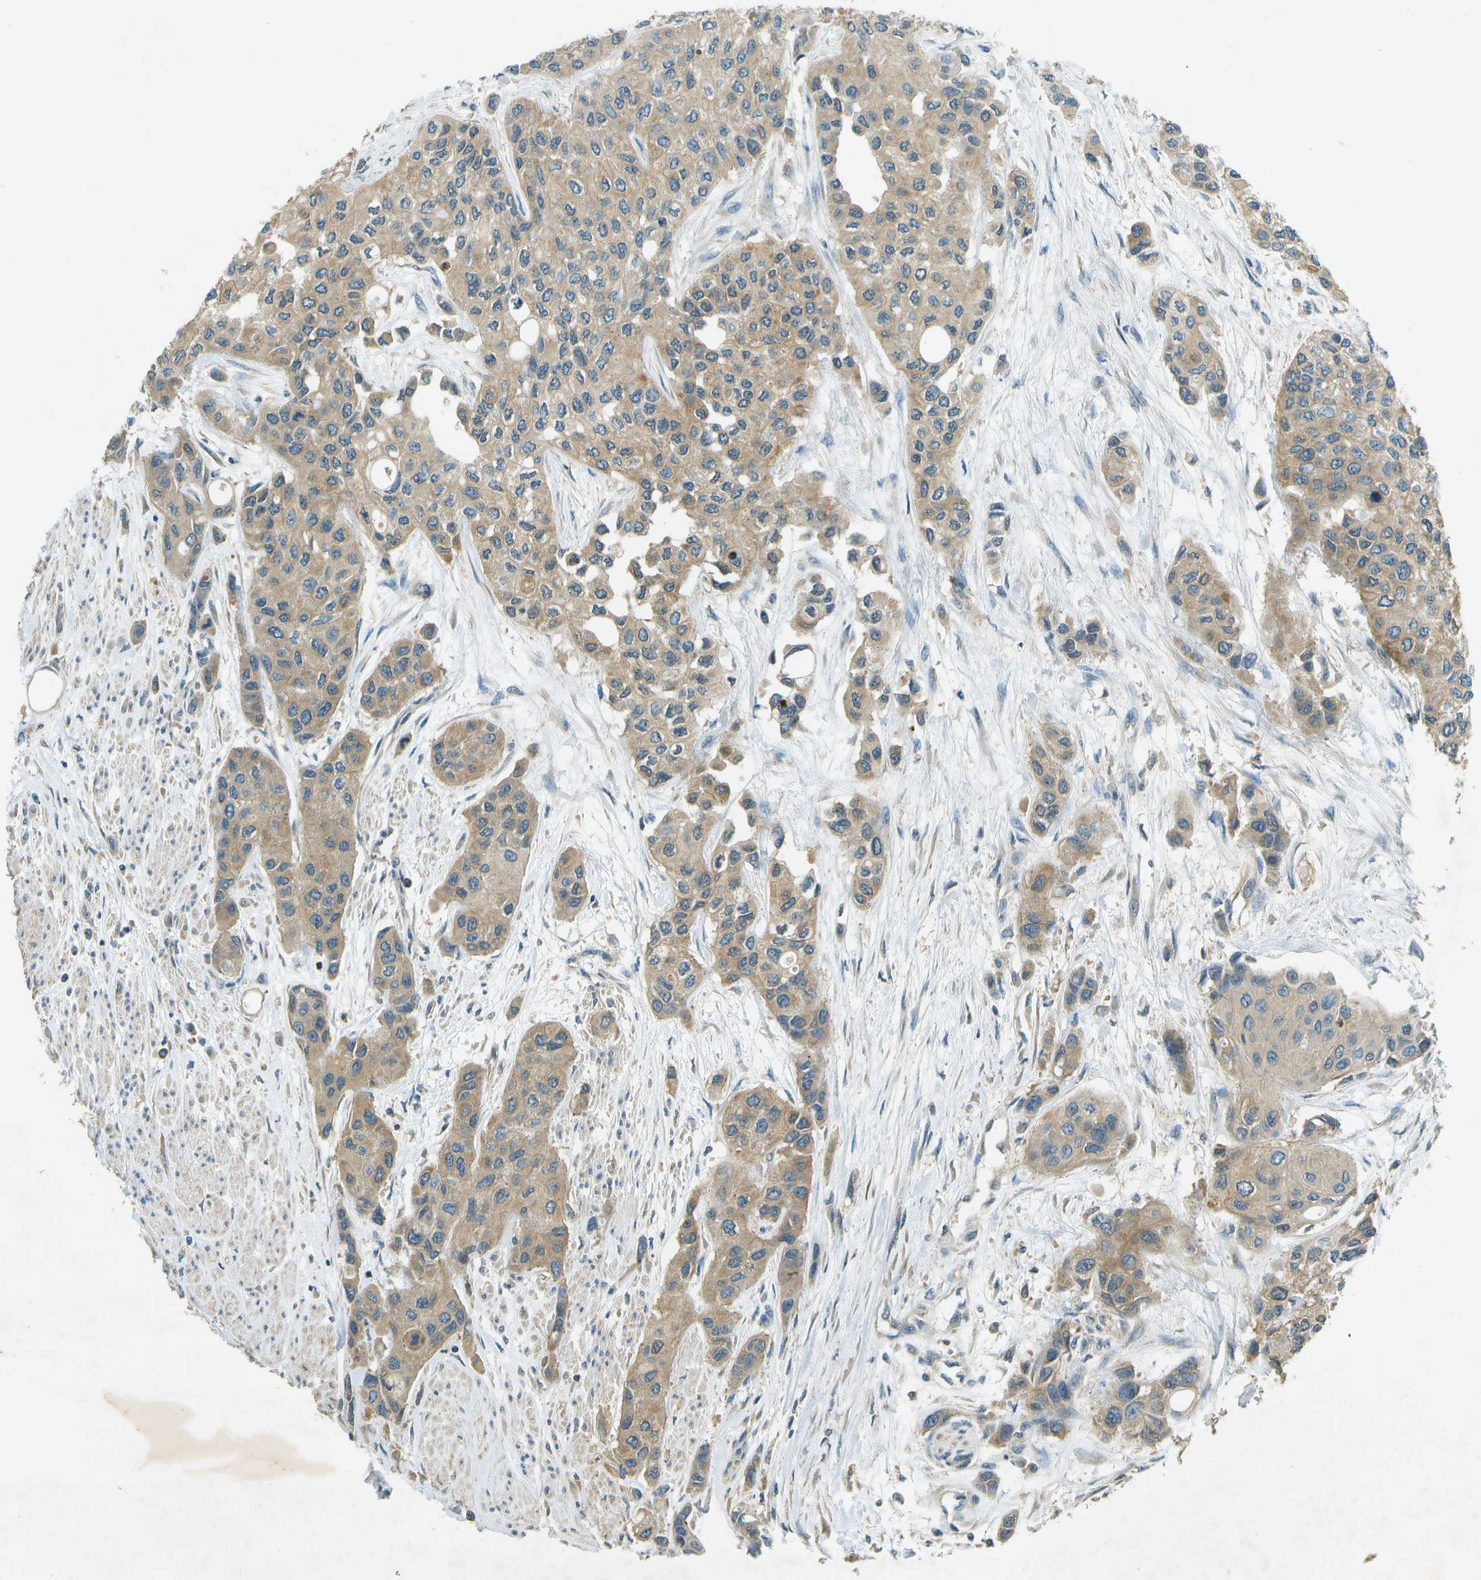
{"staining": {"intensity": "weak", "quantity": ">75%", "location": "cytoplasmic/membranous"}, "tissue": "urothelial cancer", "cell_type": "Tumor cells", "image_type": "cancer", "snomed": [{"axis": "morphology", "description": "Urothelial carcinoma, High grade"}, {"axis": "topography", "description": "Urinary bladder"}], "caption": "Urothelial cancer stained for a protein (brown) shows weak cytoplasmic/membranous positive positivity in approximately >75% of tumor cells.", "gene": "NUDT4", "patient": {"sex": "female", "age": 56}}